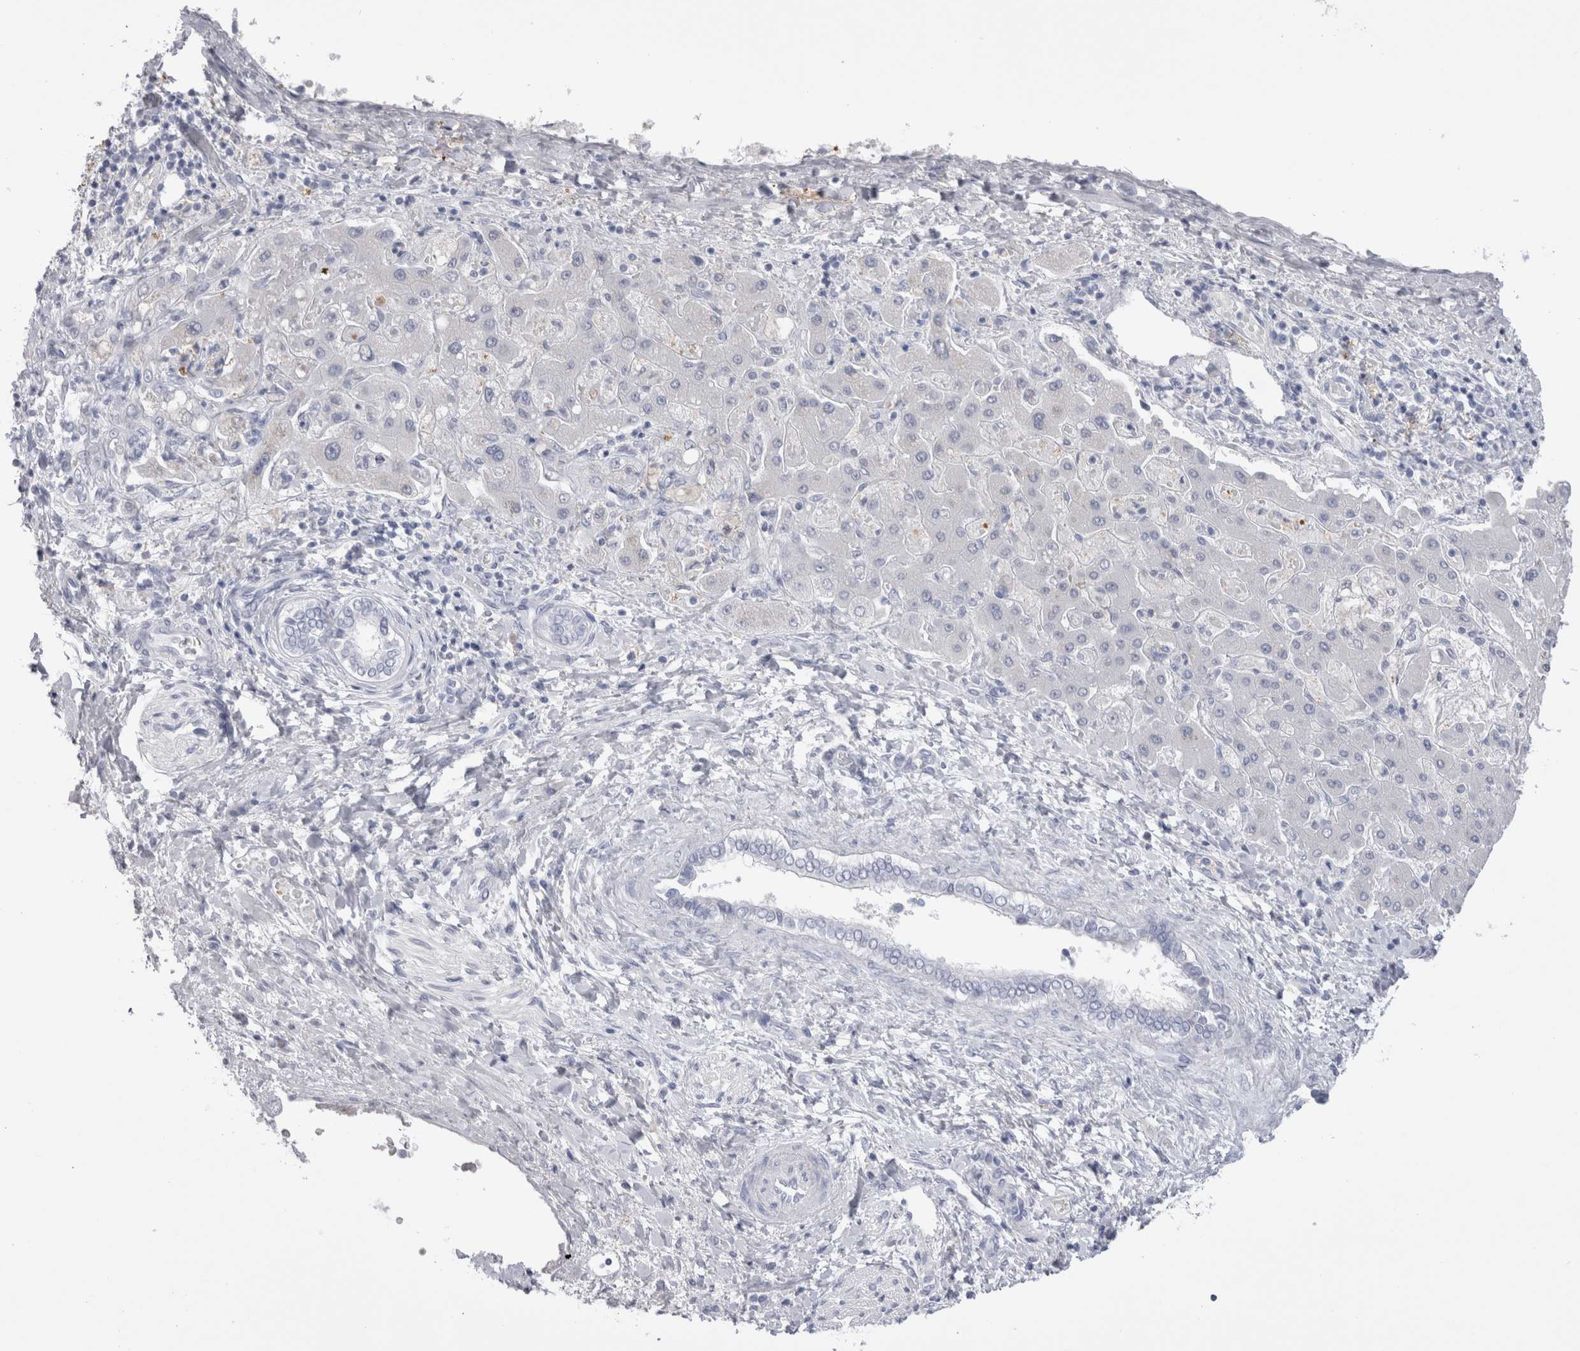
{"staining": {"intensity": "negative", "quantity": "none", "location": "none"}, "tissue": "liver cancer", "cell_type": "Tumor cells", "image_type": "cancer", "snomed": [{"axis": "morphology", "description": "Cholangiocarcinoma"}, {"axis": "topography", "description": "Liver"}], "caption": "A high-resolution image shows immunohistochemistry (IHC) staining of liver cholangiocarcinoma, which exhibits no significant positivity in tumor cells.", "gene": "SUCNR1", "patient": {"sex": "male", "age": 50}}